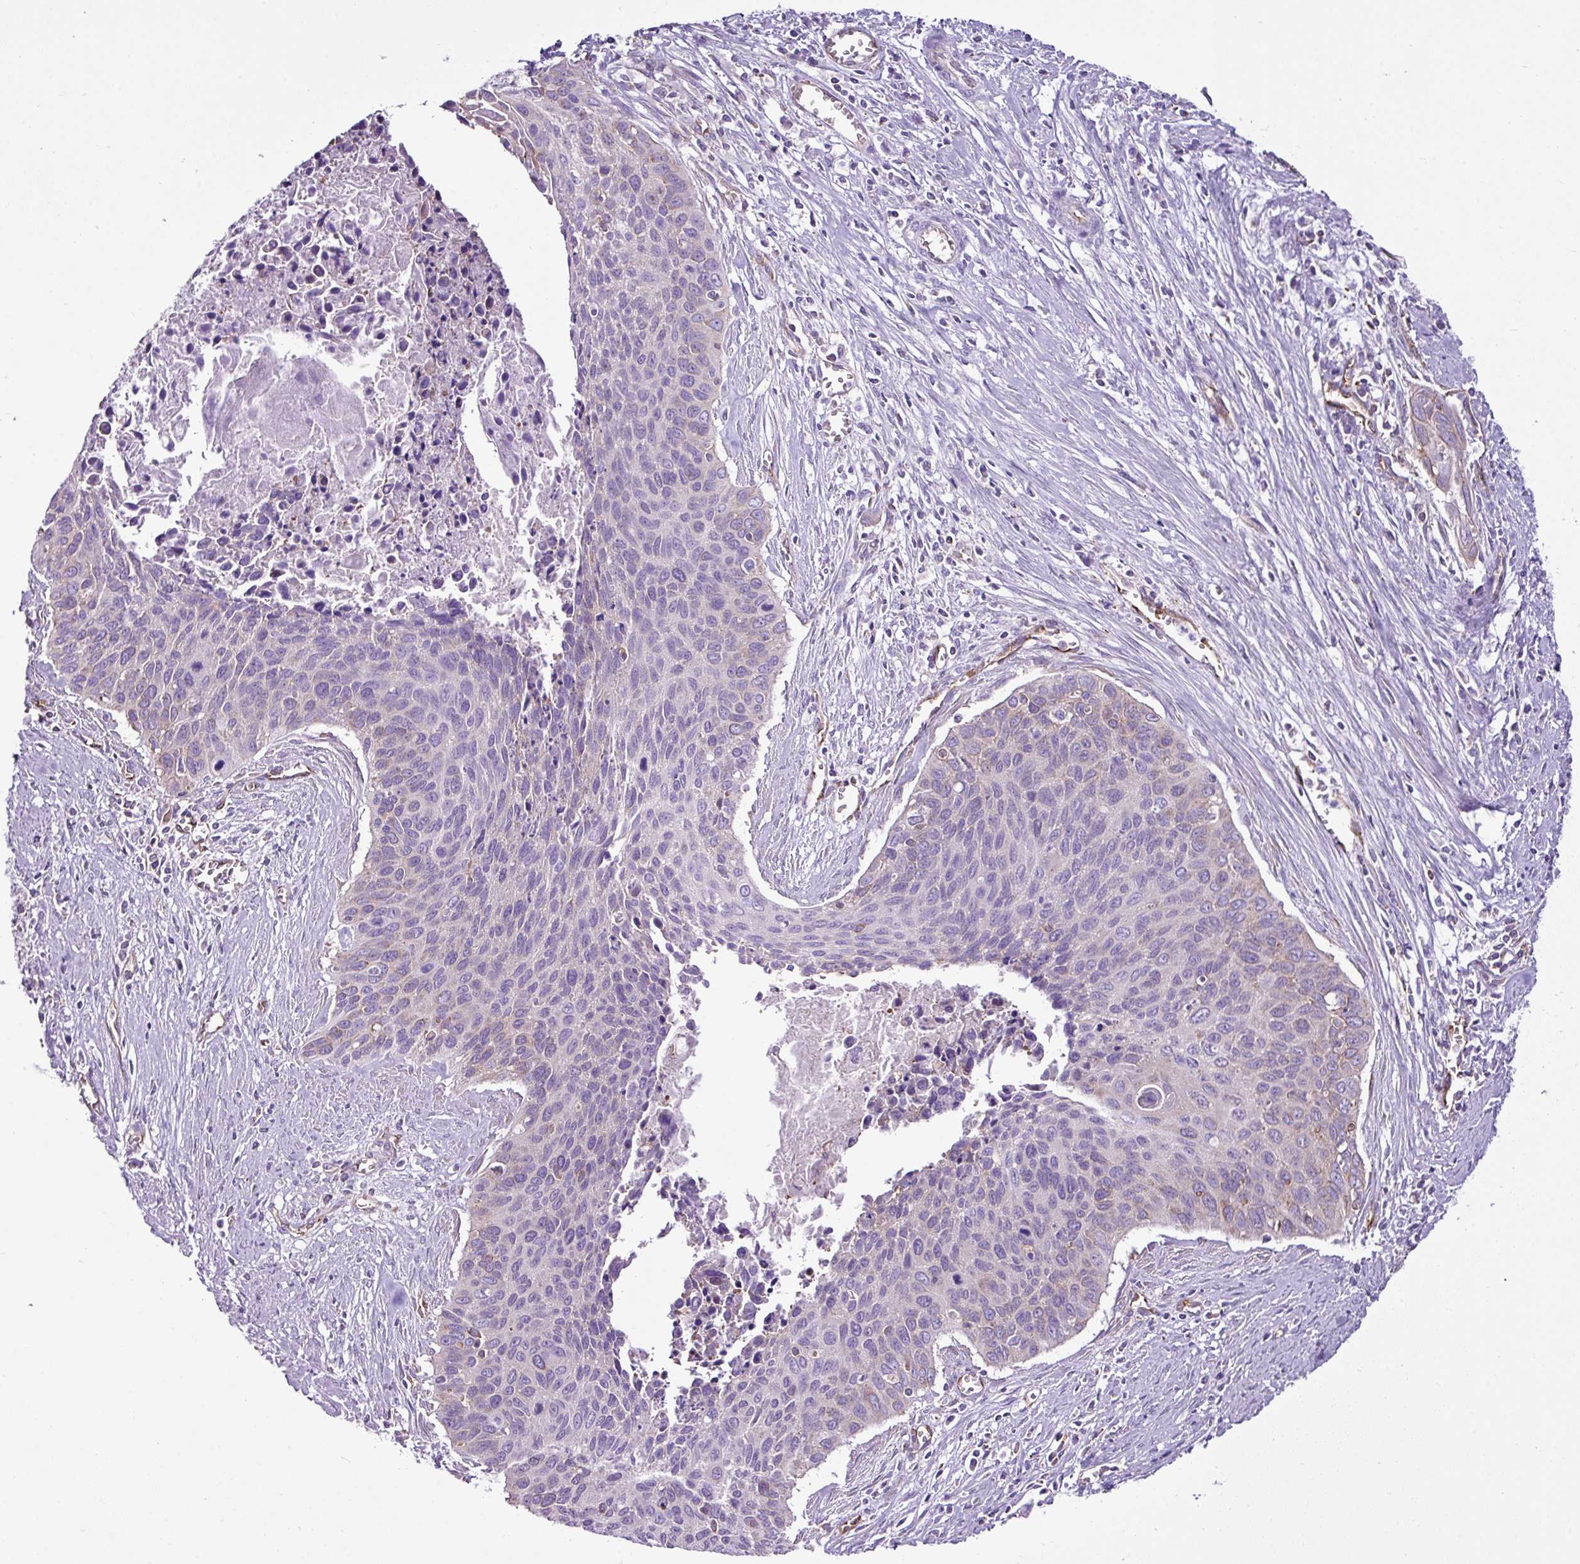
{"staining": {"intensity": "weak", "quantity": "<25%", "location": "cytoplasmic/membranous"}, "tissue": "cervical cancer", "cell_type": "Tumor cells", "image_type": "cancer", "snomed": [{"axis": "morphology", "description": "Squamous cell carcinoma, NOS"}, {"axis": "topography", "description": "Cervix"}], "caption": "Tumor cells are negative for brown protein staining in cervical squamous cell carcinoma.", "gene": "EME2", "patient": {"sex": "female", "age": 55}}